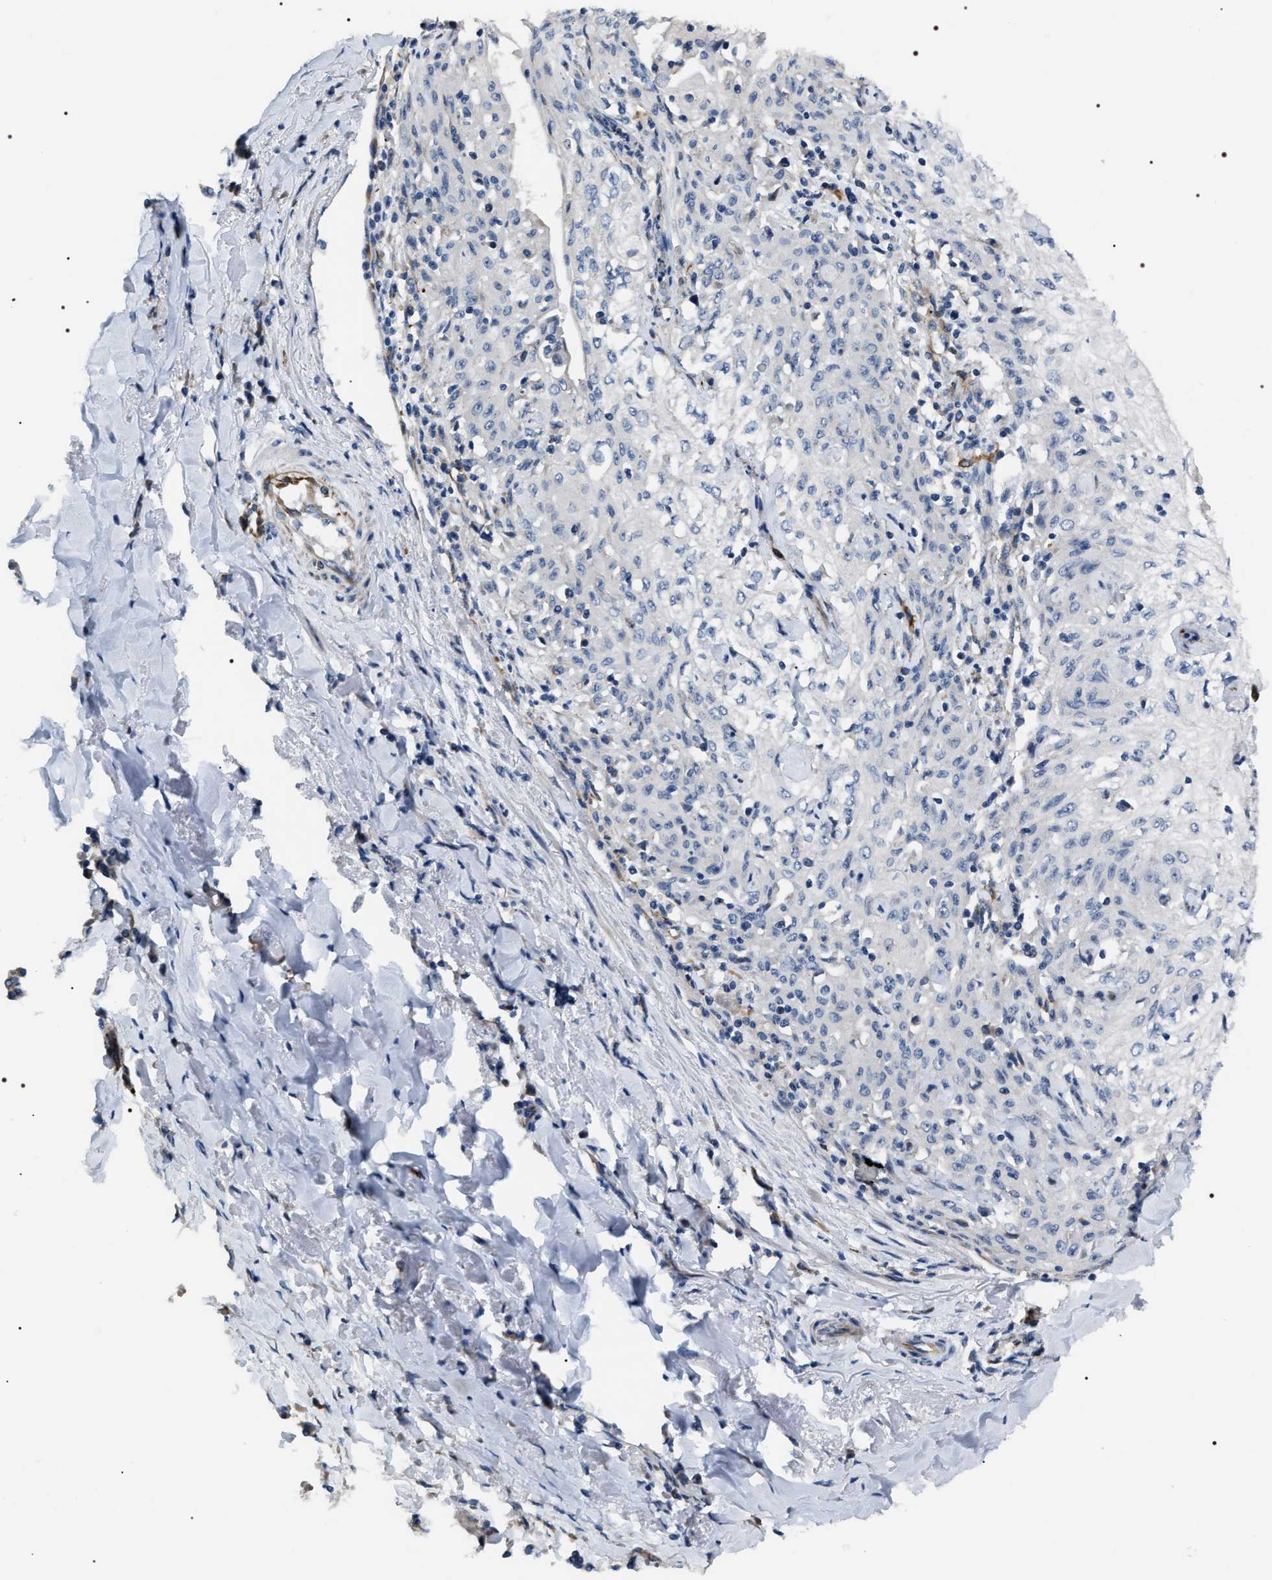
{"staining": {"intensity": "negative", "quantity": "none", "location": "none"}, "tissue": "skin cancer", "cell_type": "Tumor cells", "image_type": "cancer", "snomed": [{"axis": "morphology", "description": "Squamous cell carcinoma, NOS"}, {"axis": "morphology", "description": "Squamous cell carcinoma, metastatic, NOS"}, {"axis": "topography", "description": "Skin"}, {"axis": "topography", "description": "Lymph node"}], "caption": "An immunohistochemistry (IHC) image of skin cancer (metastatic squamous cell carcinoma) is shown. There is no staining in tumor cells of skin cancer (metastatic squamous cell carcinoma).", "gene": "PKD1L1", "patient": {"sex": "male", "age": 75}}